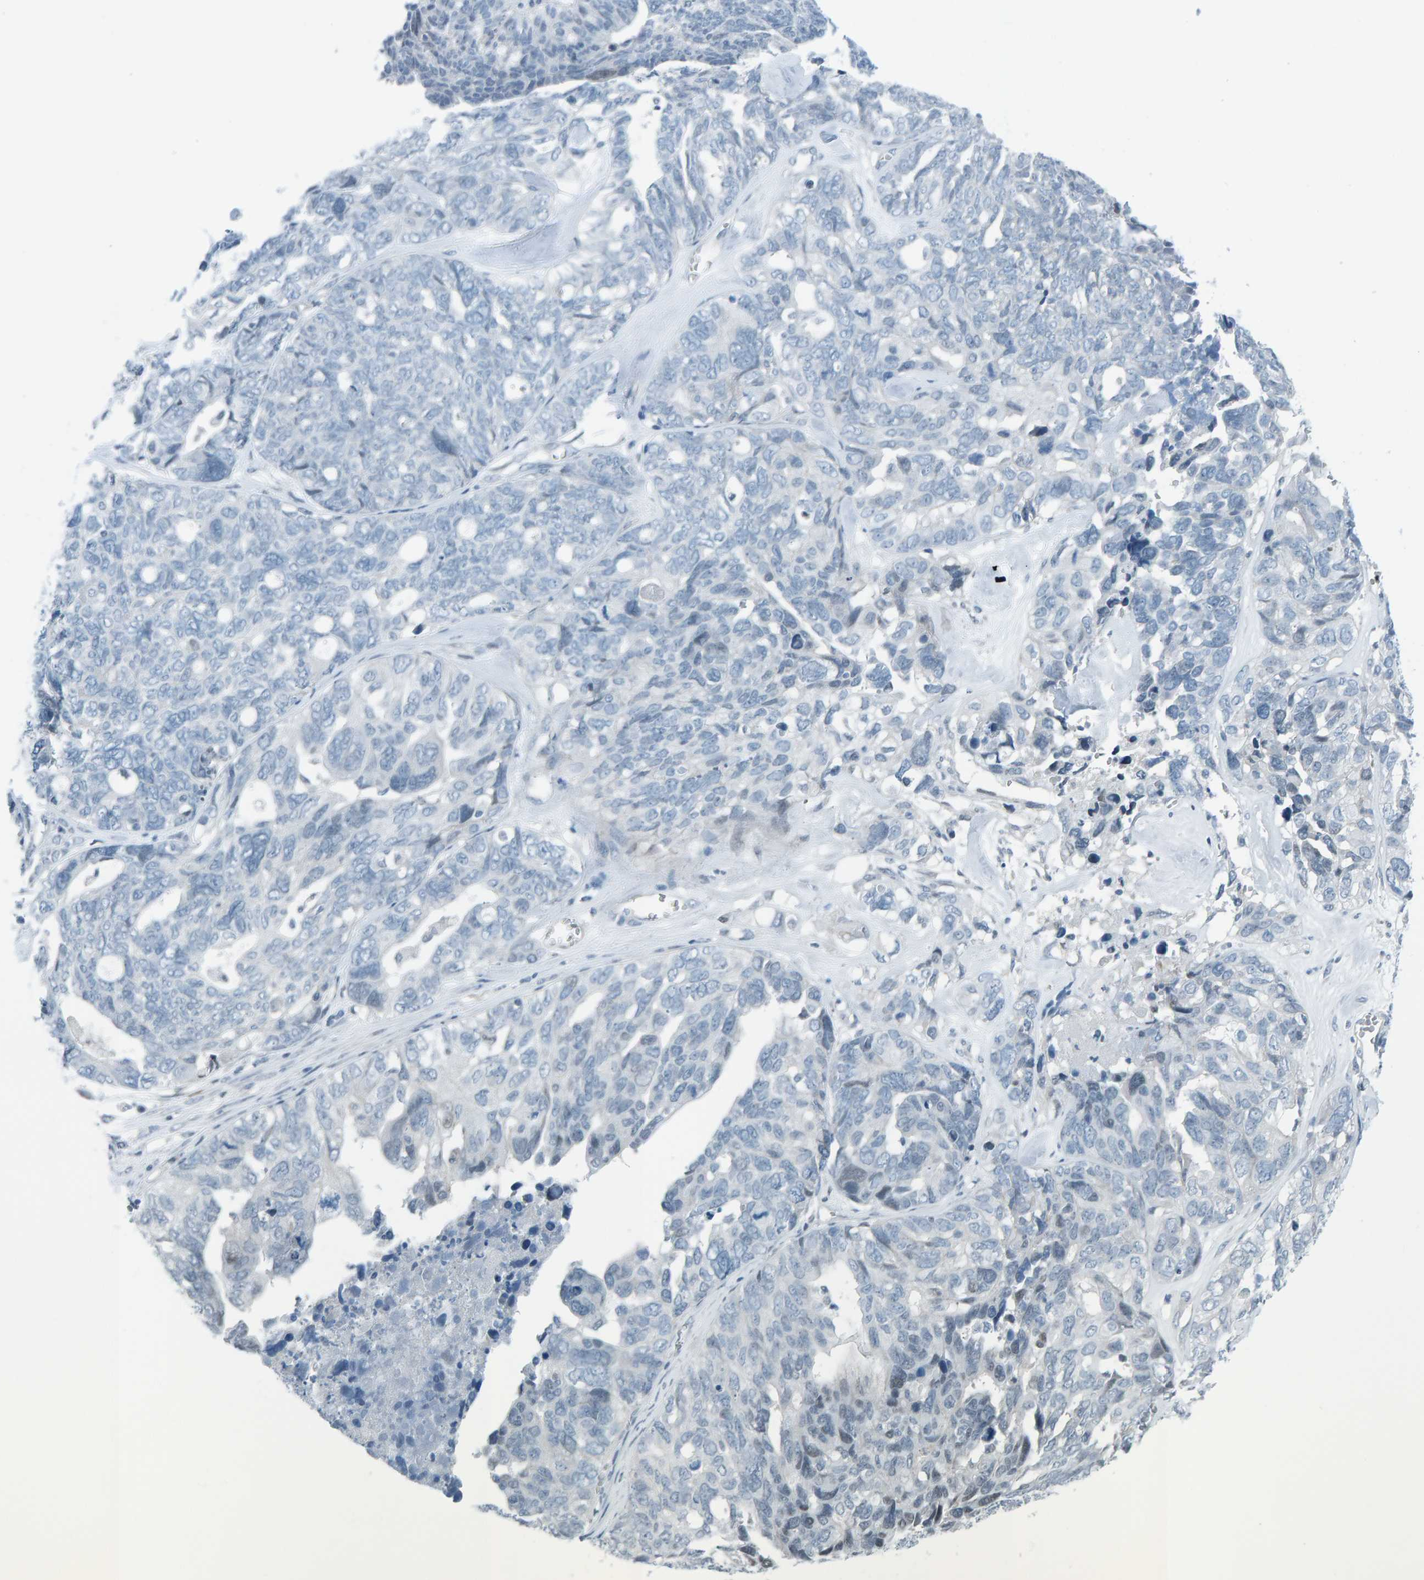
{"staining": {"intensity": "negative", "quantity": "none", "location": "none"}, "tissue": "ovarian cancer", "cell_type": "Tumor cells", "image_type": "cancer", "snomed": [{"axis": "morphology", "description": "Cystadenocarcinoma, serous, NOS"}, {"axis": "topography", "description": "Ovary"}], "caption": "Ovarian cancer (serous cystadenocarcinoma) was stained to show a protein in brown. There is no significant staining in tumor cells.", "gene": "CNP", "patient": {"sex": "female", "age": 79}}